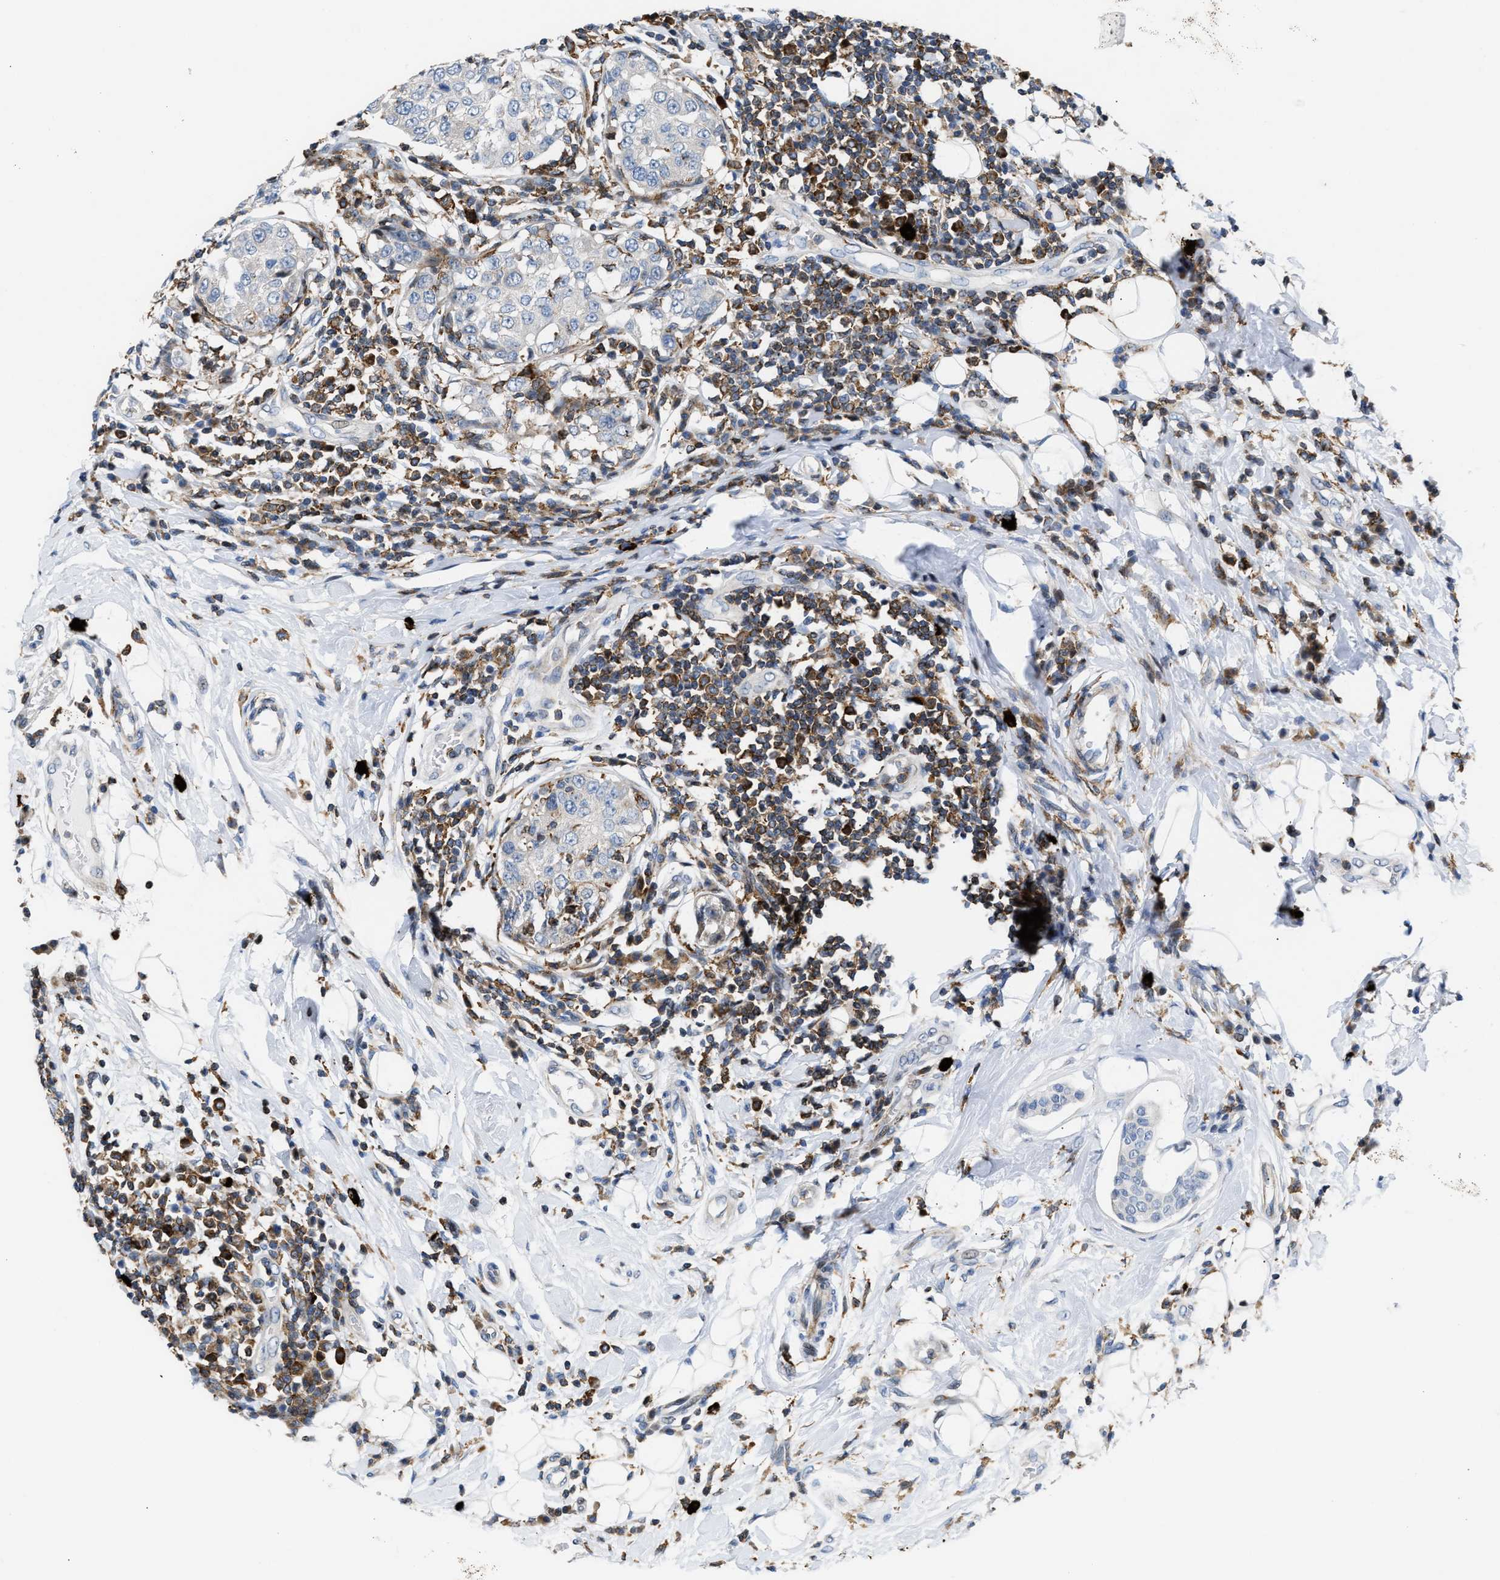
{"staining": {"intensity": "negative", "quantity": "none", "location": "none"}, "tissue": "breast cancer", "cell_type": "Tumor cells", "image_type": "cancer", "snomed": [{"axis": "morphology", "description": "Duct carcinoma"}, {"axis": "topography", "description": "Breast"}], "caption": "Immunohistochemistry photomicrograph of human intraductal carcinoma (breast) stained for a protein (brown), which exhibits no staining in tumor cells. Nuclei are stained in blue.", "gene": "ATP9A", "patient": {"sex": "female", "age": 27}}